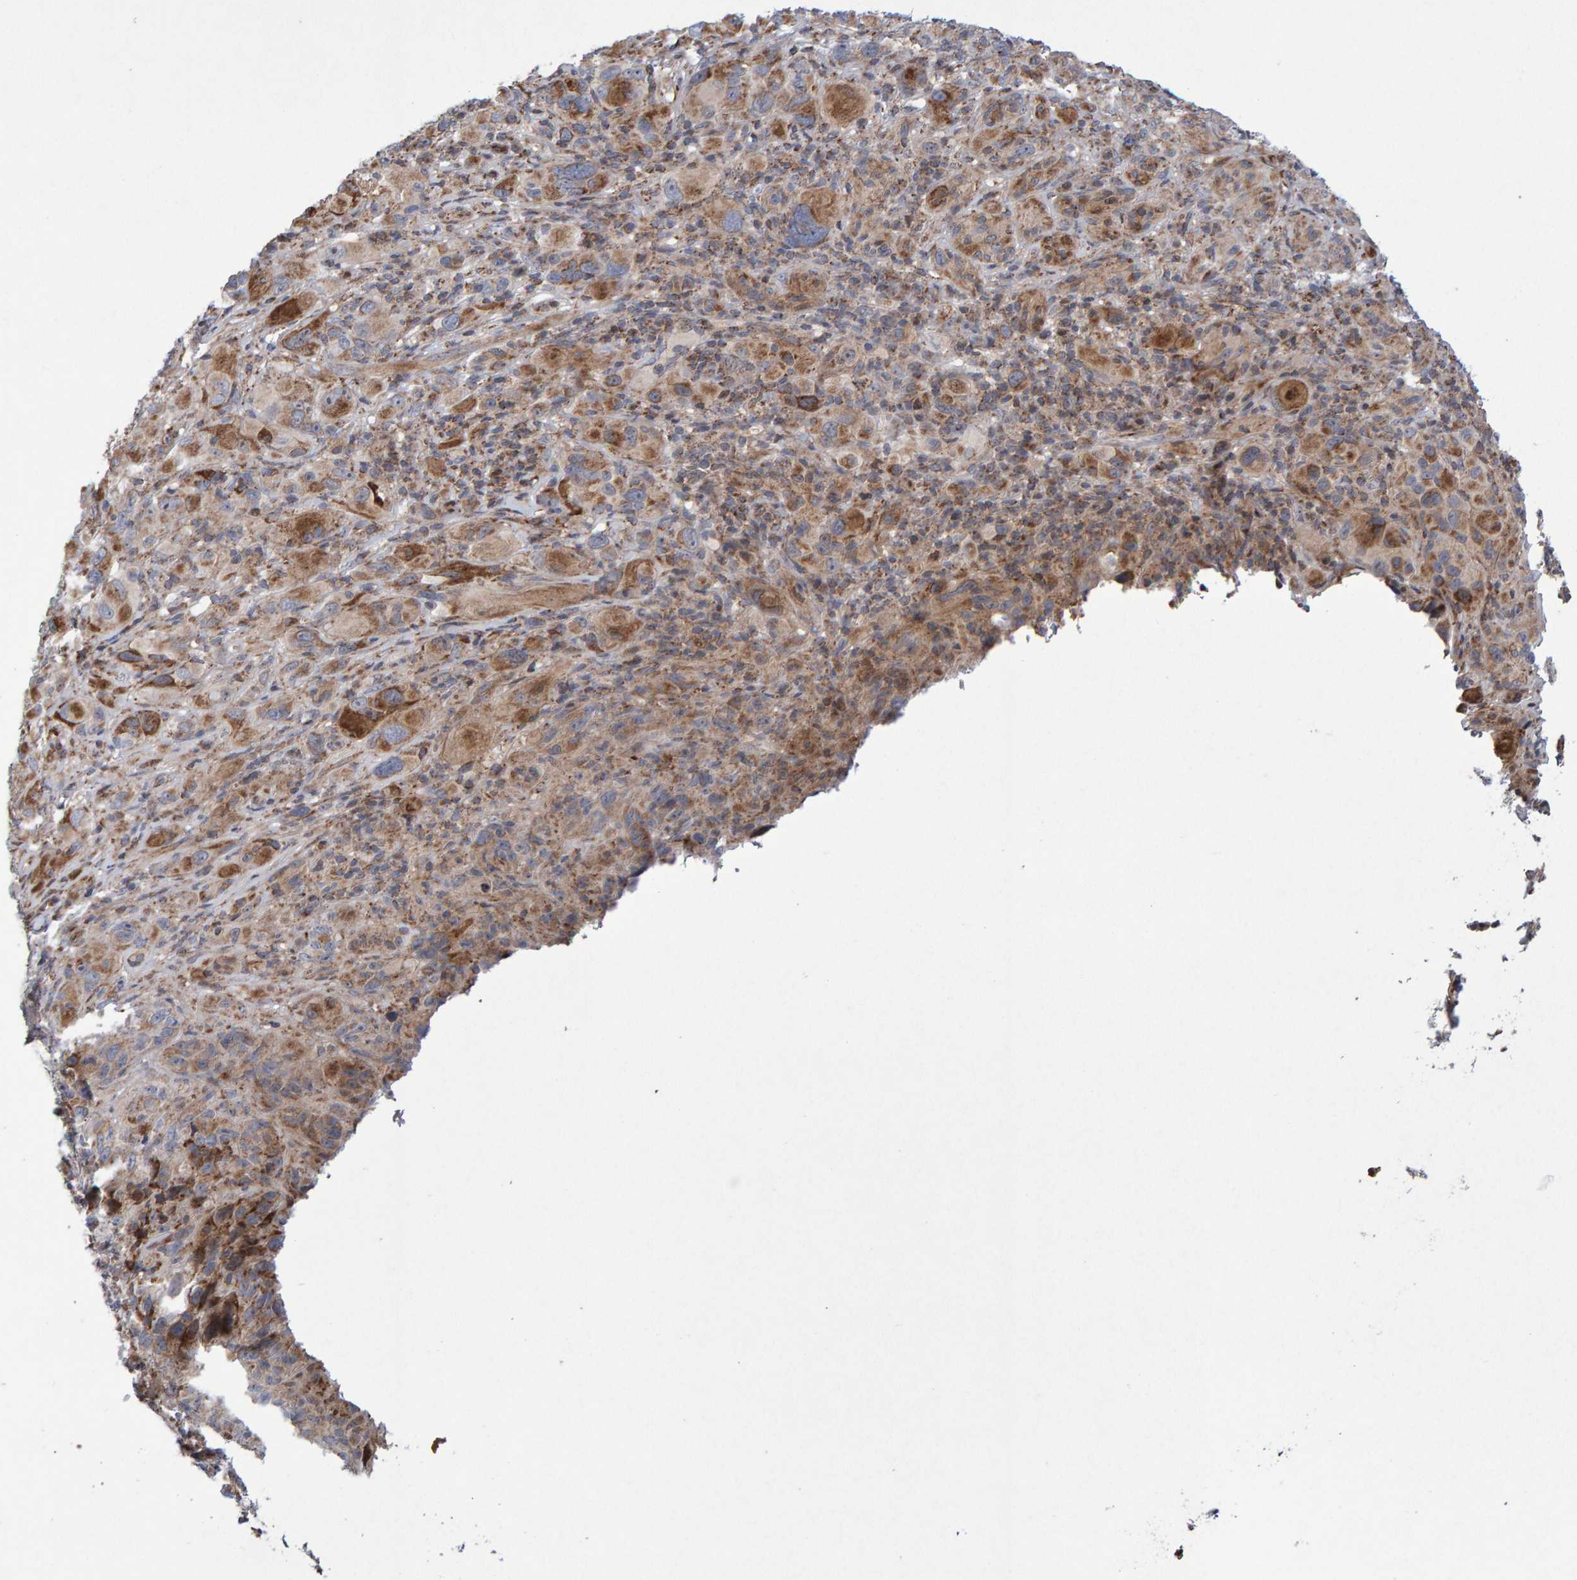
{"staining": {"intensity": "weak", "quantity": ">75%", "location": "cytoplasmic/membranous"}, "tissue": "melanoma", "cell_type": "Tumor cells", "image_type": "cancer", "snomed": [{"axis": "morphology", "description": "Malignant melanoma, NOS"}, {"axis": "topography", "description": "Skin of head"}], "caption": "Human melanoma stained with a brown dye demonstrates weak cytoplasmic/membranous positive staining in about >75% of tumor cells.", "gene": "PECR", "patient": {"sex": "male", "age": 96}}